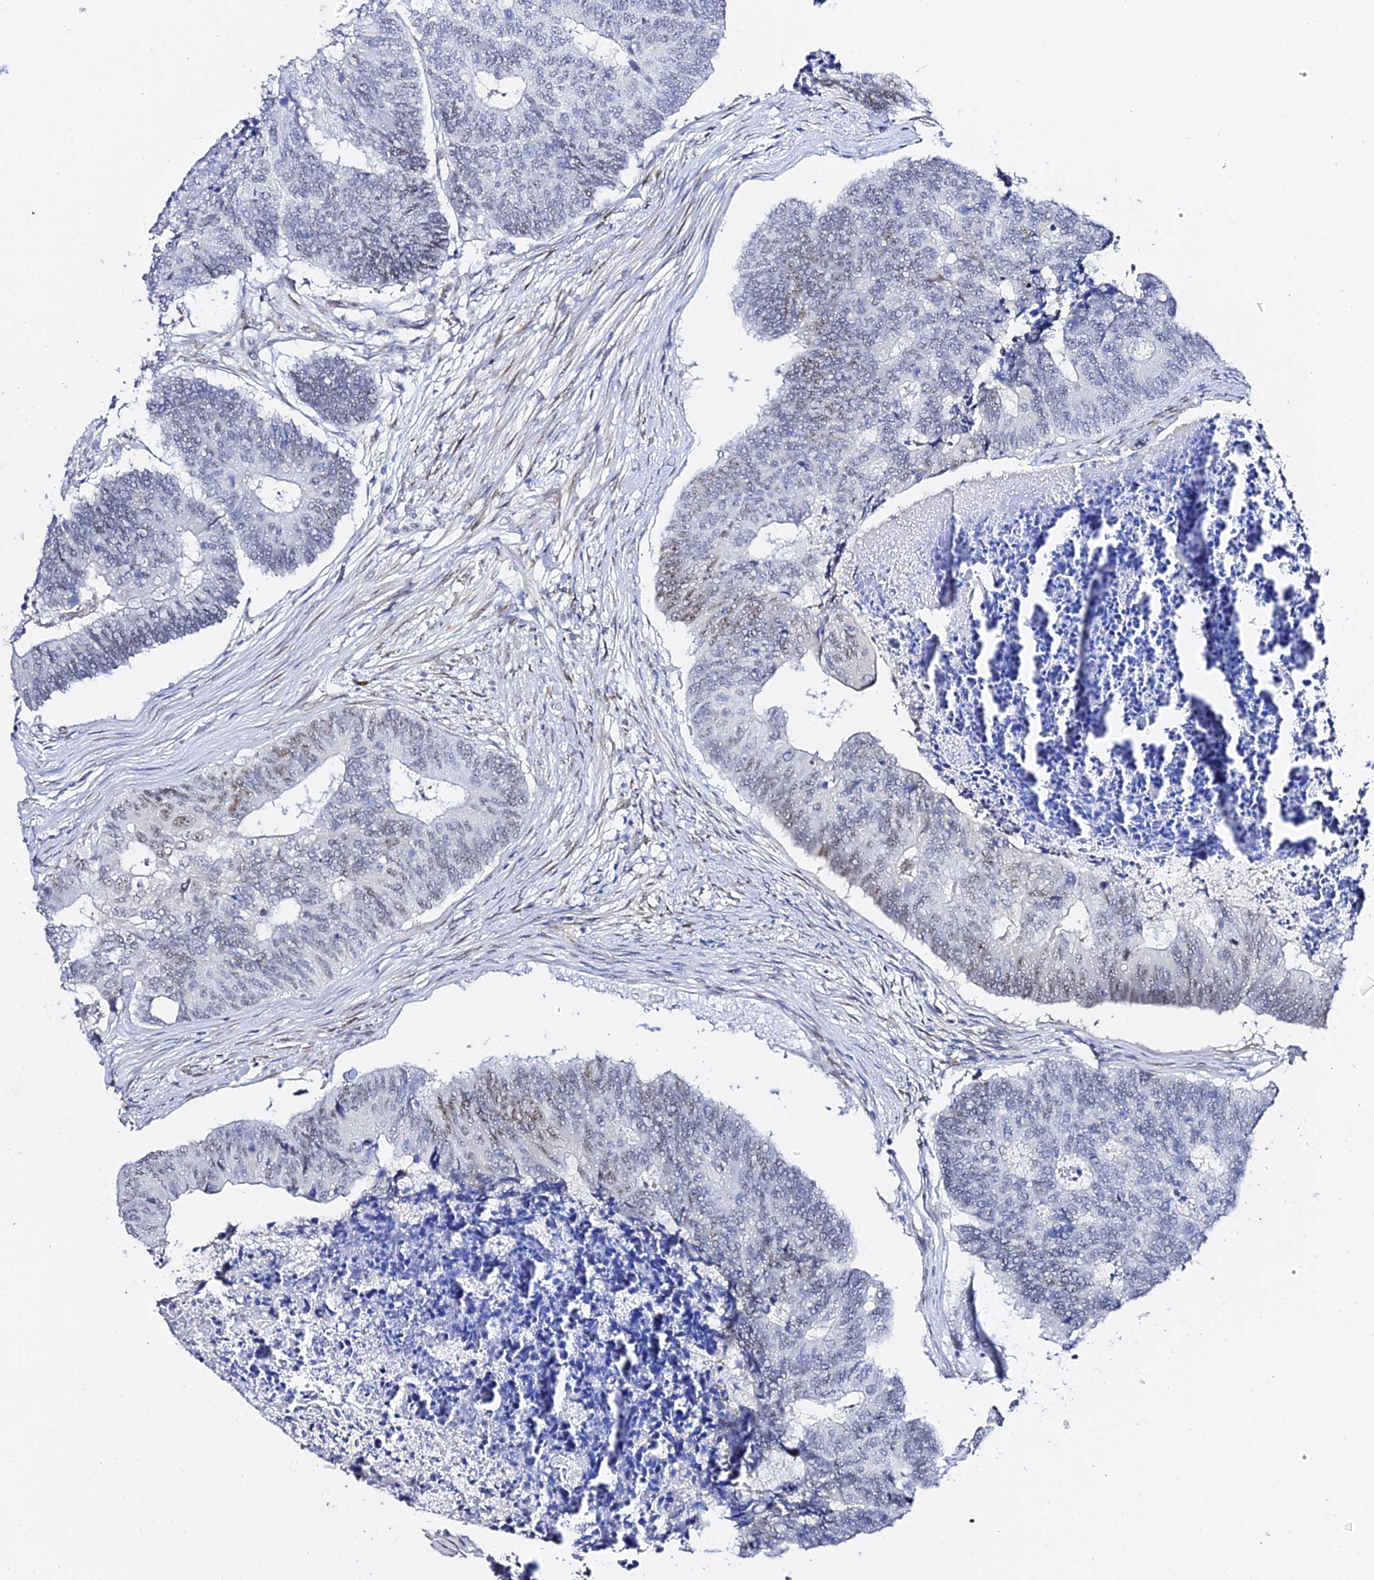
{"staining": {"intensity": "weak", "quantity": "<25%", "location": "nuclear"}, "tissue": "colorectal cancer", "cell_type": "Tumor cells", "image_type": "cancer", "snomed": [{"axis": "morphology", "description": "Adenocarcinoma, NOS"}, {"axis": "topography", "description": "Colon"}], "caption": "Immunohistochemical staining of colorectal cancer (adenocarcinoma) demonstrates no significant expression in tumor cells.", "gene": "POFUT2", "patient": {"sex": "female", "age": 67}}